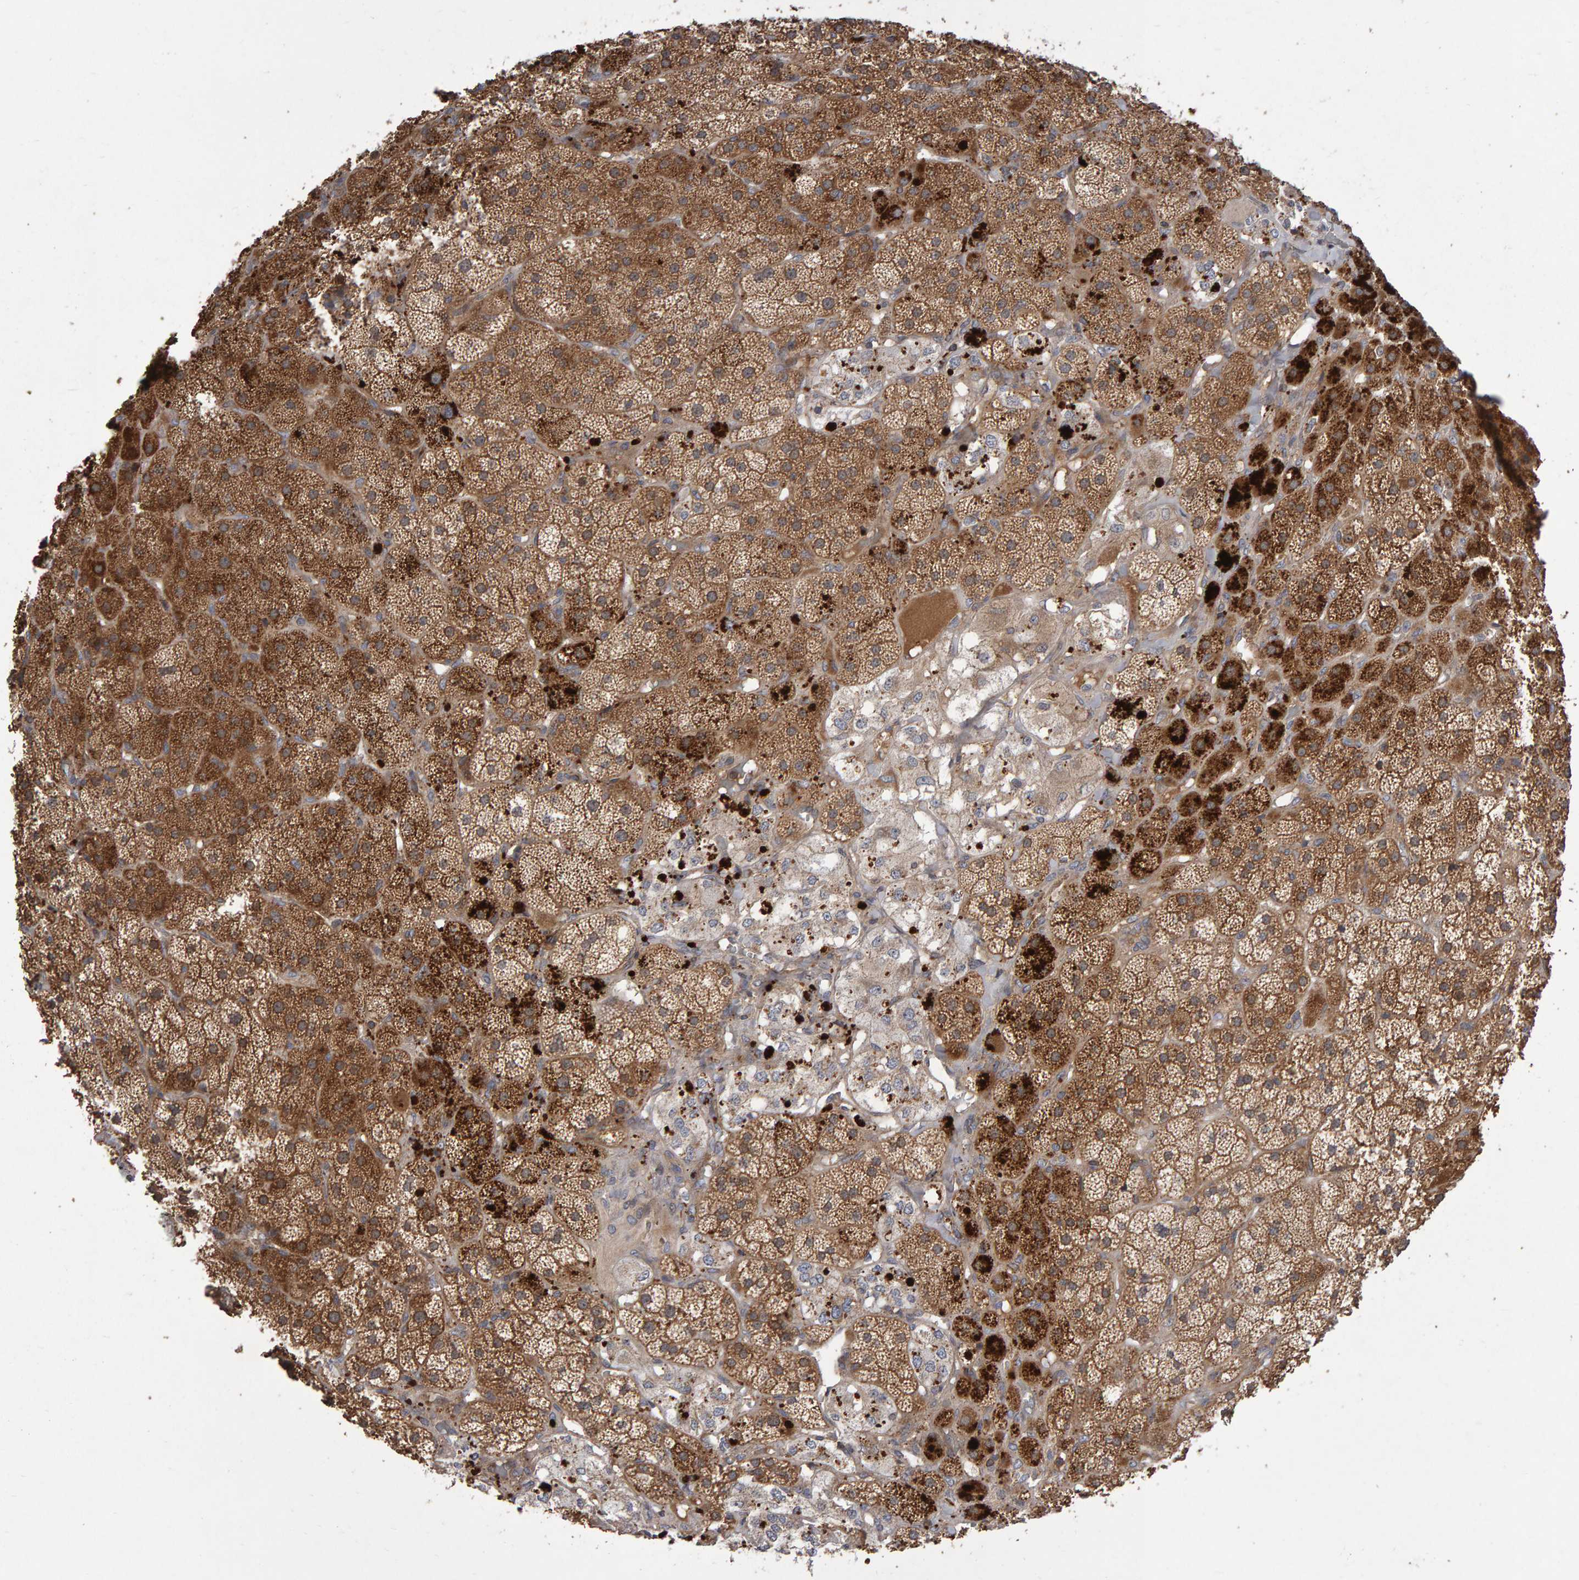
{"staining": {"intensity": "strong", "quantity": ">75%", "location": "cytoplasmic/membranous"}, "tissue": "adrenal gland", "cell_type": "Glandular cells", "image_type": "normal", "snomed": [{"axis": "morphology", "description": "Normal tissue, NOS"}, {"axis": "topography", "description": "Adrenal gland"}], "caption": "Immunohistochemical staining of unremarkable human adrenal gland reveals high levels of strong cytoplasmic/membranous positivity in approximately >75% of glandular cells.", "gene": "PGS1", "patient": {"sex": "male", "age": 57}}